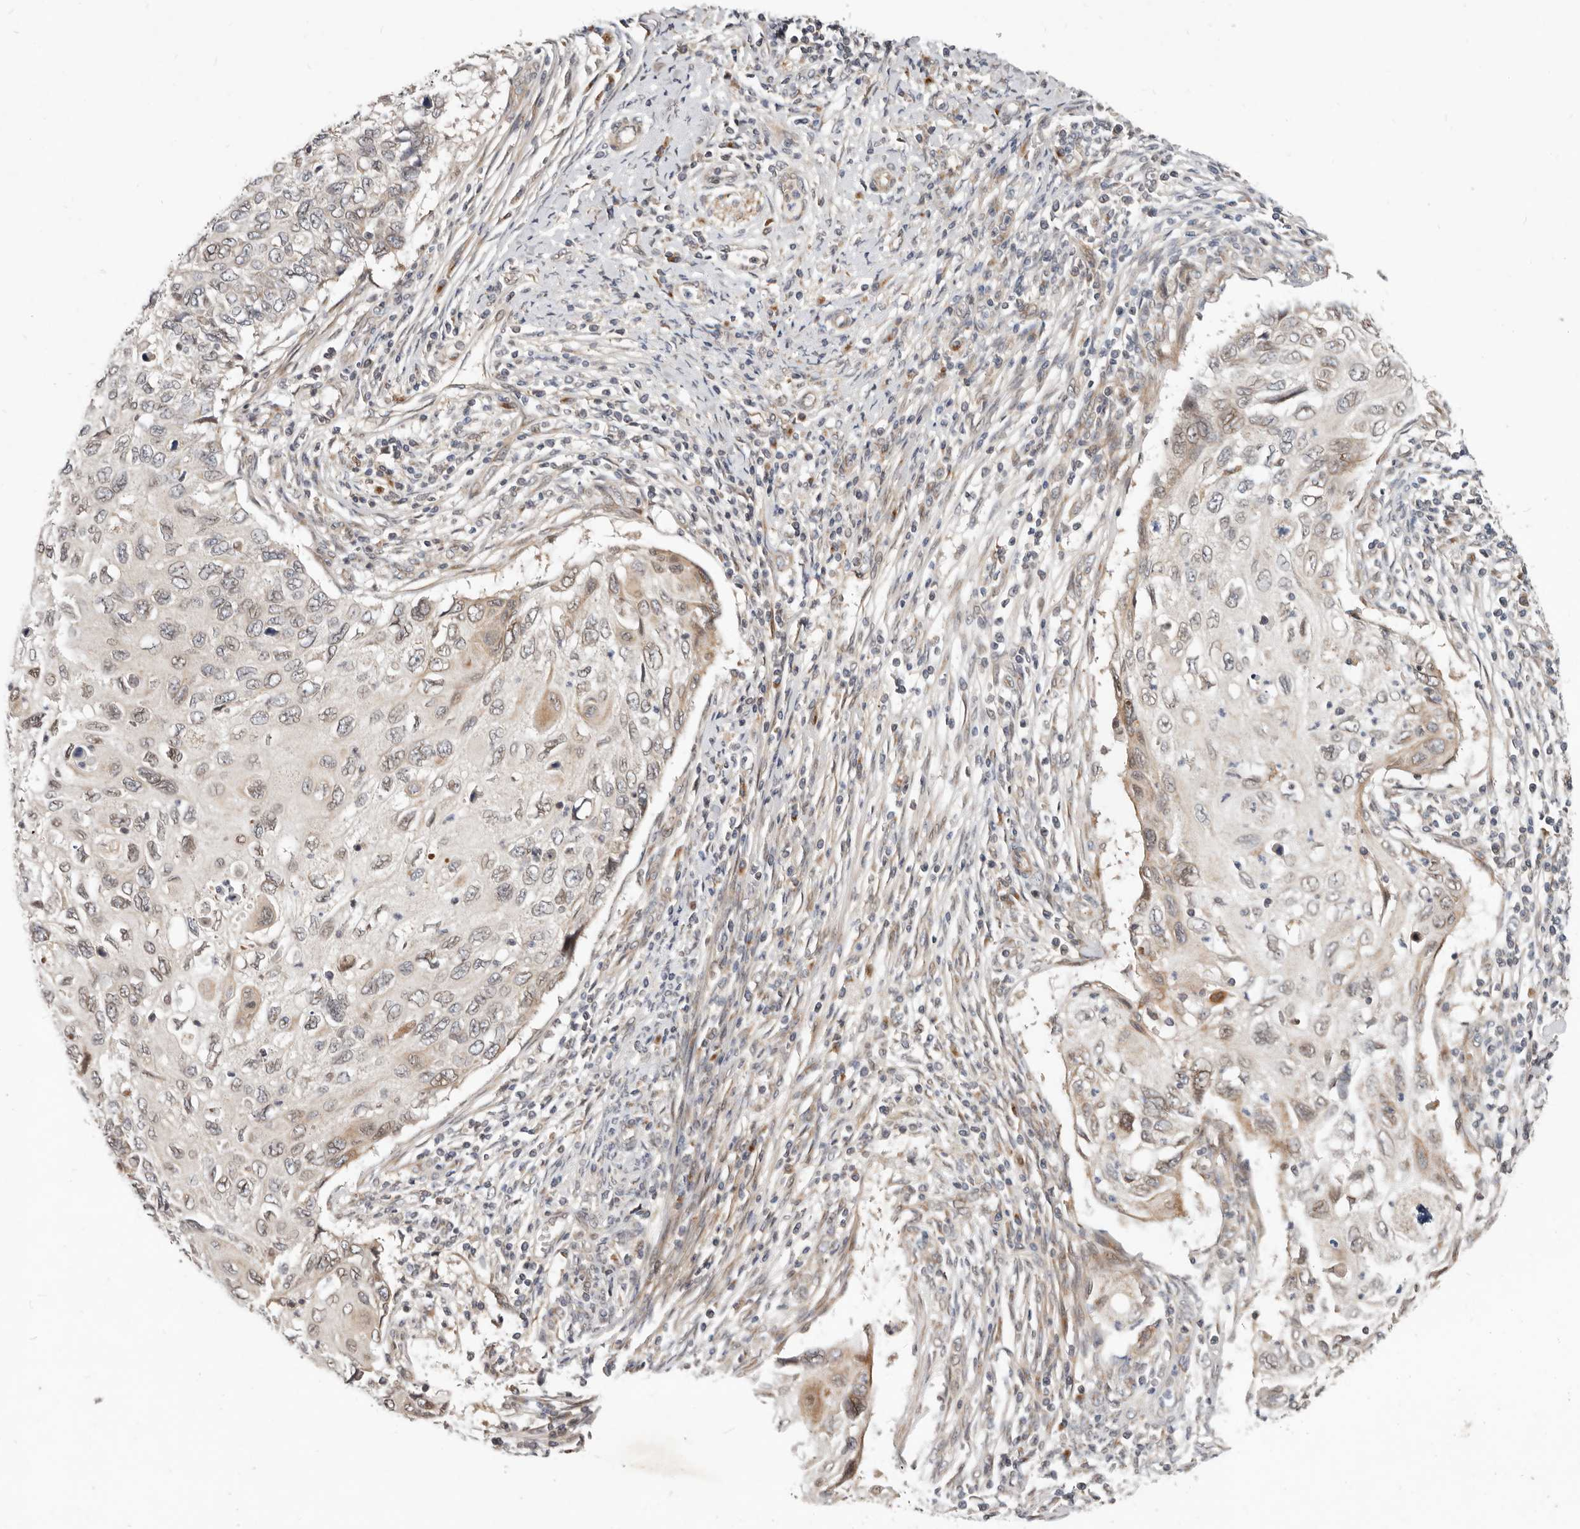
{"staining": {"intensity": "moderate", "quantity": "<25%", "location": "cytoplasmic/membranous"}, "tissue": "cervical cancer", "cell_type": "Tumor cells", "image_type": "cancer", "snomed": [{"axis": "morphology", "description": "Squamous cell carcinoma, NOS"}, {"axis": "topography", "description": "Cervix"}], "caption": "Cervical cancer stained with DAB (3,3'-diaminobenzidine) immunohistochemistry demonstrates low levels of moderate cytoplasmic/membranous staining in about <25% of tumor cells.", "gene": "NPY4R", "patient": {"sex": "female", "age": 70}}